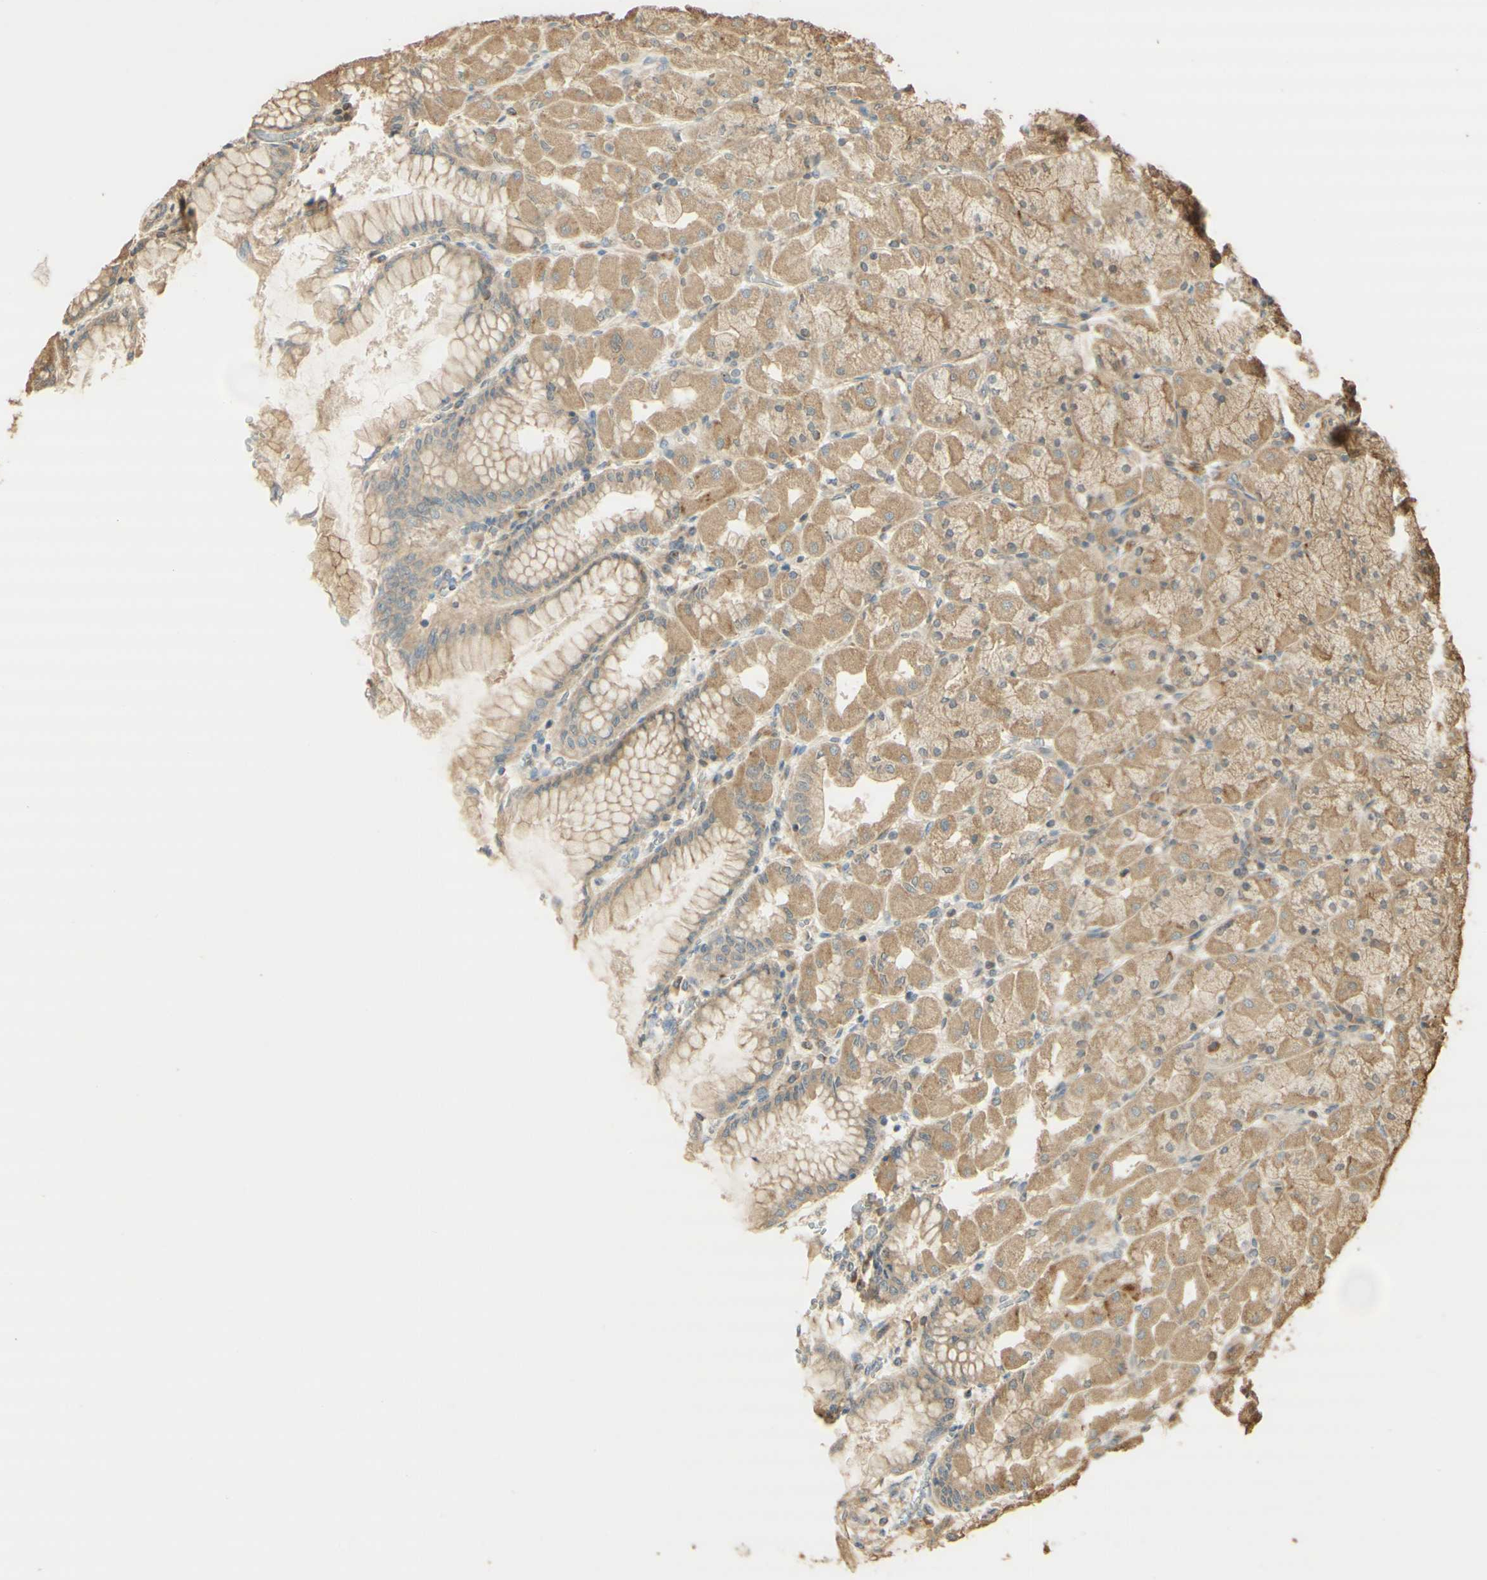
{"staining": {"intensity": "weak", "quantity": ">75%", "location": "cytoplasmic/membranous"}, "tissue": "stomach", "cell_type": "Glandular cells", "image_type": "normal", "snomed": [{"axis": "morphology", "description": "Normal tissue, NOS"}, {"axis": "topography", "description": "Stomach, upper"}], "caption": "Immunohistochemical staining of unremarkable stomach demonstrates low levels of weak cytoplasmic/membranous positivity in approximately >75% of glandular cells.", "gene": "AGER", "patient": {"sex": "female", "age": 56}}